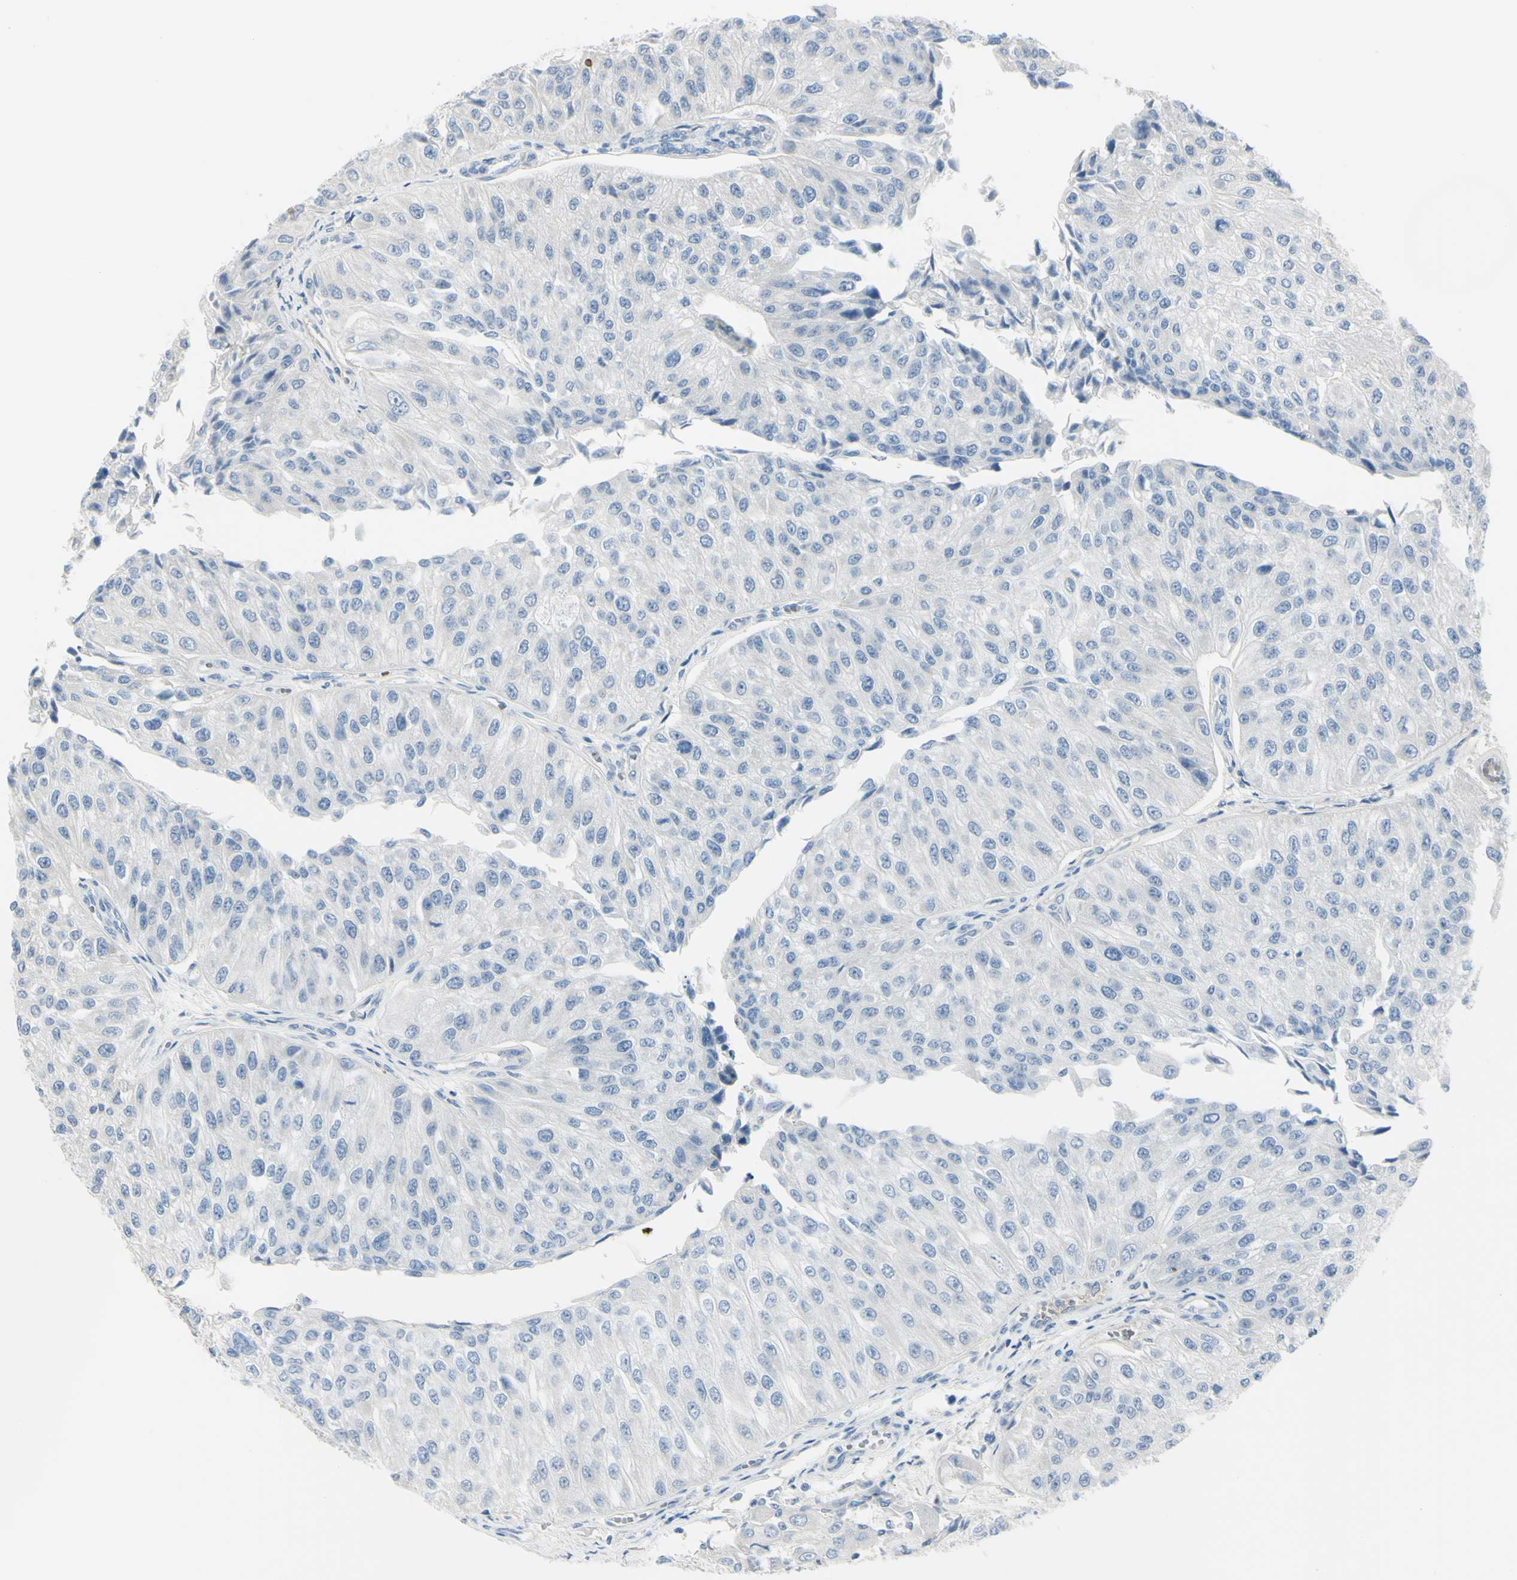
{"staining": {"intensity": "negative", "quantity": "none", "location": "none"}, "tissue": "urothelial cancer", "cell_type": "Tumor cells", "image_type": "cancer", "snomed": [{"axis": "morphology", "description": "Urothelial carcinoma, High grade"}, {"axis": "topography", "description": "Kidney"}, {"axis": "topography", "description": "Urinary bladder"}], "caption": "A high-resolution image shows immunohistochemistry (IHC) staining of urothelial cancer, which demonstrates no significant expression in tumor cells.", "gene": "NCBP2L", "patient": {"sex": "male", "age": 77}}